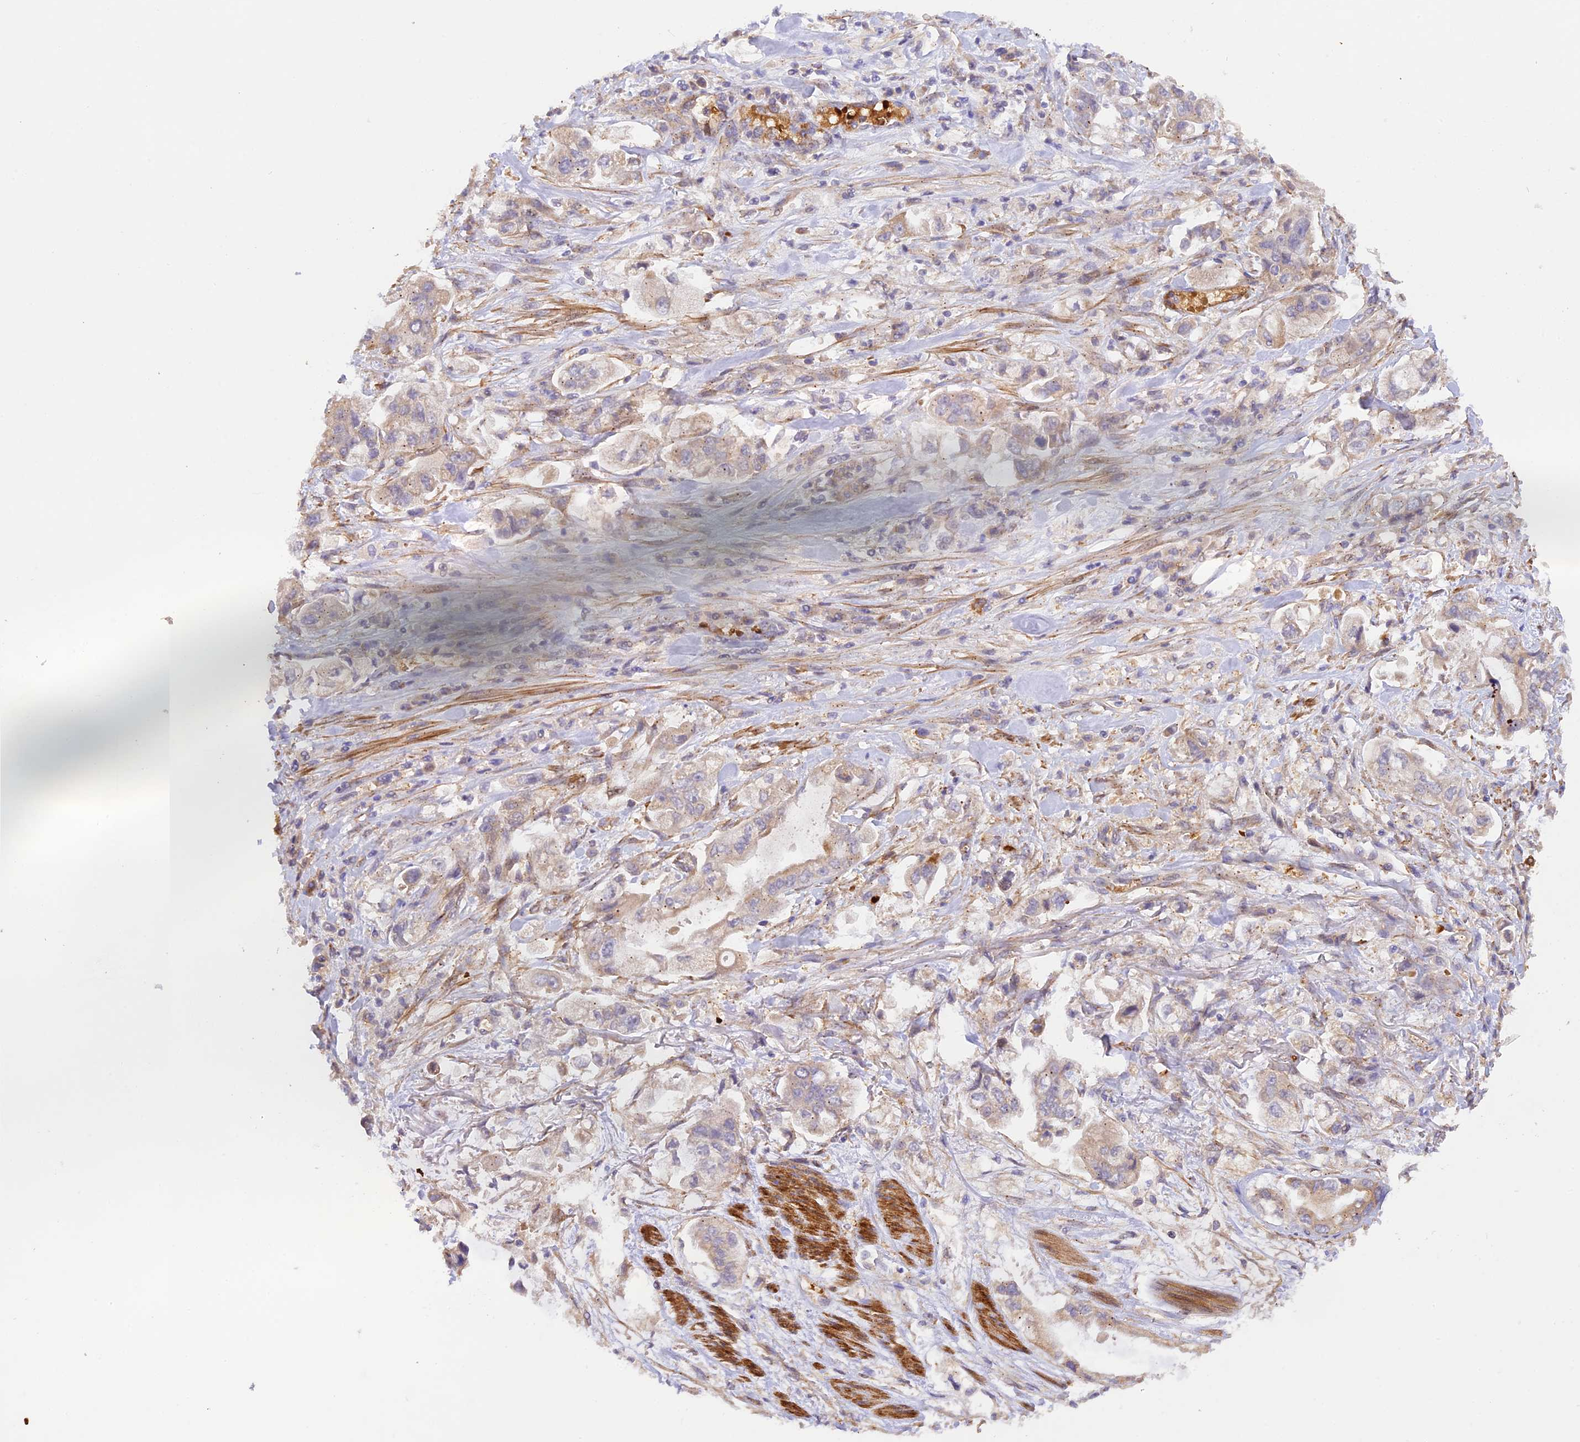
{"staining": {"intensity": "moderate", "quantity": "<25%", "location": "cytoplasmic/membranous"}, "tissue": "stomach cancer", "cell_type": "Tumor cells", "image_type": "cancer", "snomed": [{"axis": "morphology", "description": "Adenocarcinoma, NOS"}, {"axis": "topography", "description": "Stomach"}], "caption": "Stomach cancer (adenocarcinoma) was stained to show a protein in brown. There is low levels of moderate cytoplasmic/membranous staining in about <25% of tumor cells. (DAB = brown stain, brightfield microscopy at high magnification).", "gene": "WDFY4", "patient": {"sex": "male", "age": 62}}